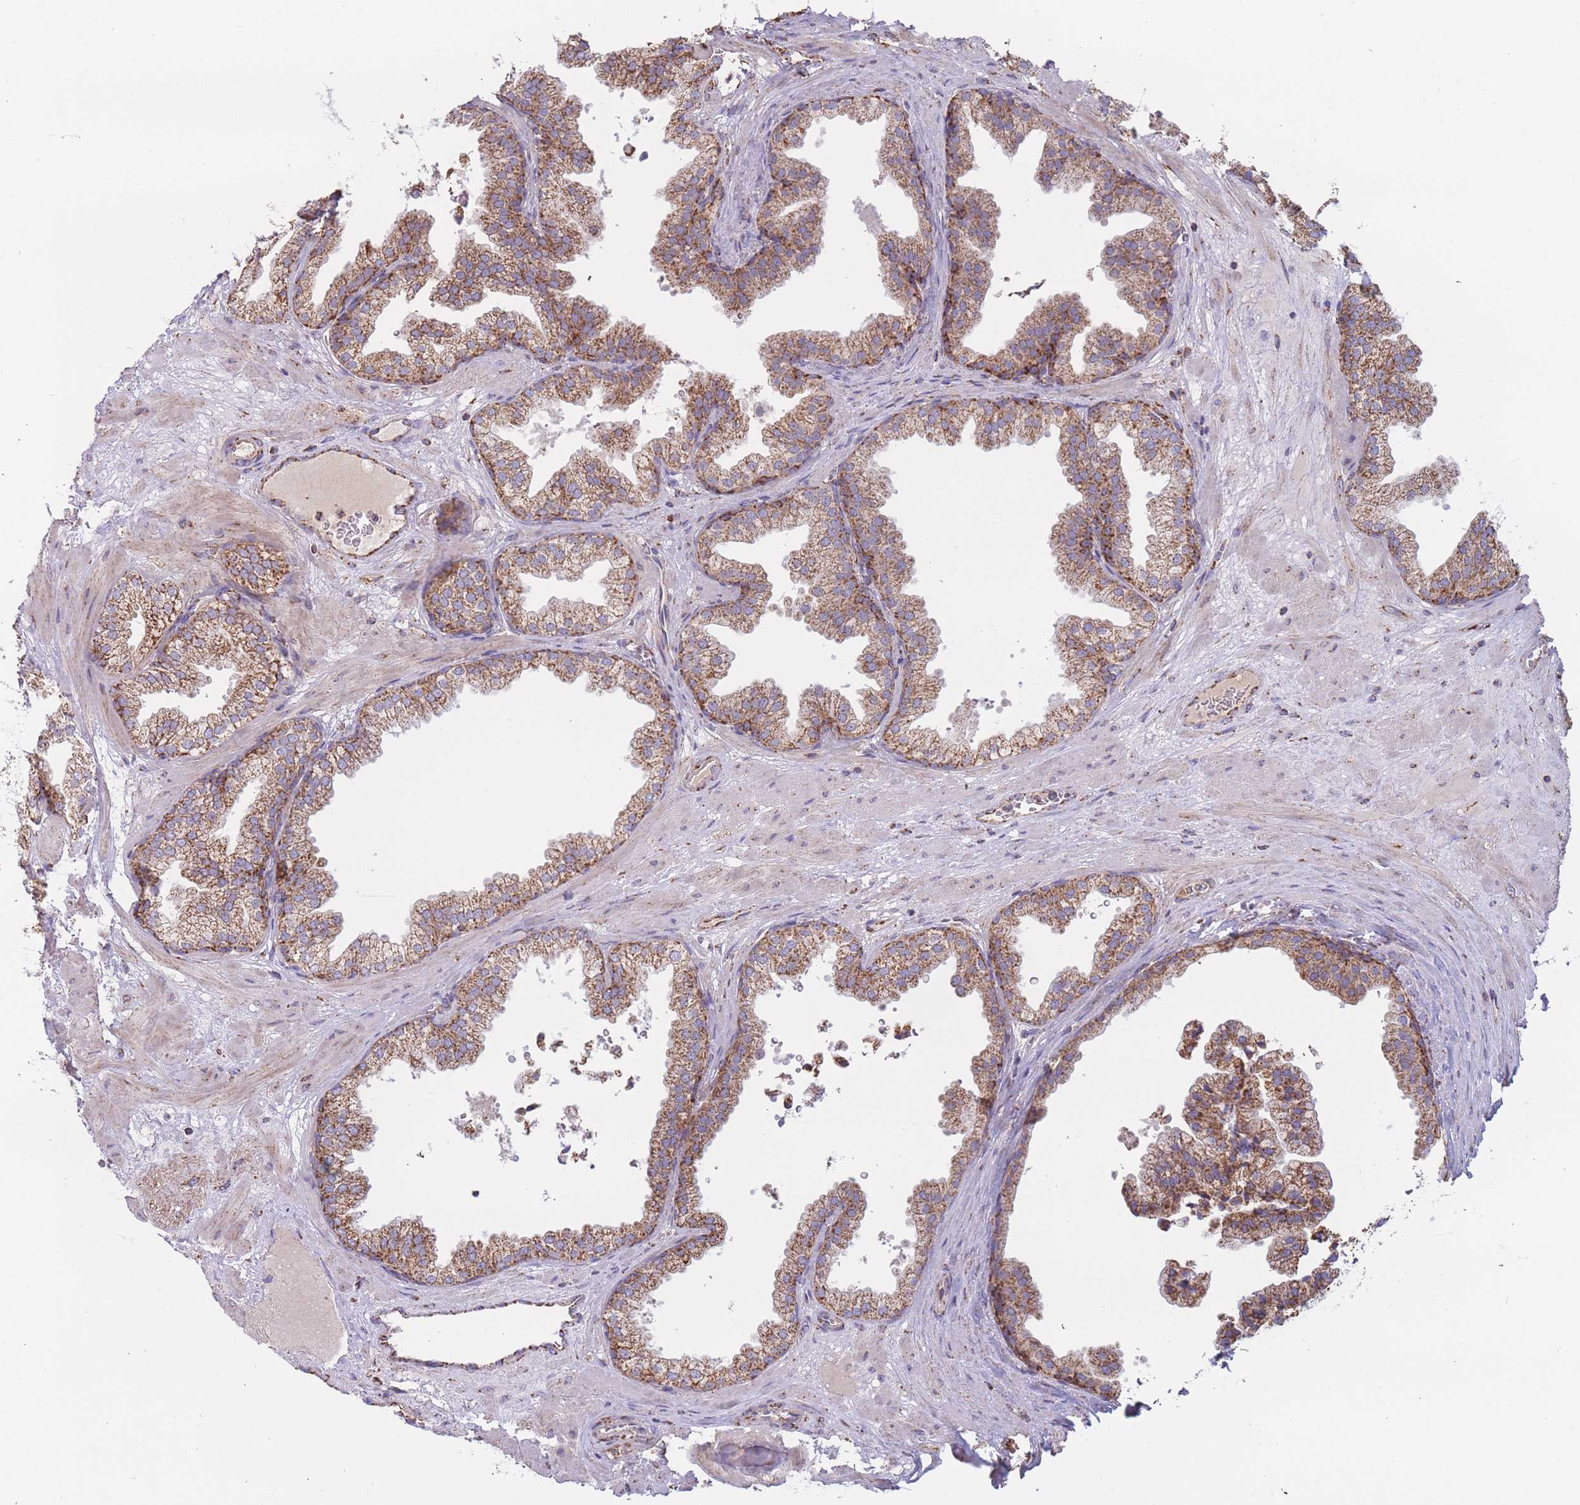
{"staining": {"intensity": "moderate", "quantity": ">75%", "location": "cytoplasmic/membranous"}, "tissue": "prostate", "cell_type": "Glandular cells", "image_type": "normal", "snomed": [{"axis": "morphology", "description": "Normal tissue, NOS"}, {"axis": "topography", "description": "Prostate"}], "caption": "This is a histology image of immunohistochemistry staining of benign prostate, which shows moderate staining in the cytoplasmic/membranous of glandular cells.", "gene": "MRPL17", "patient": {"sex": "male", "age": 37}}